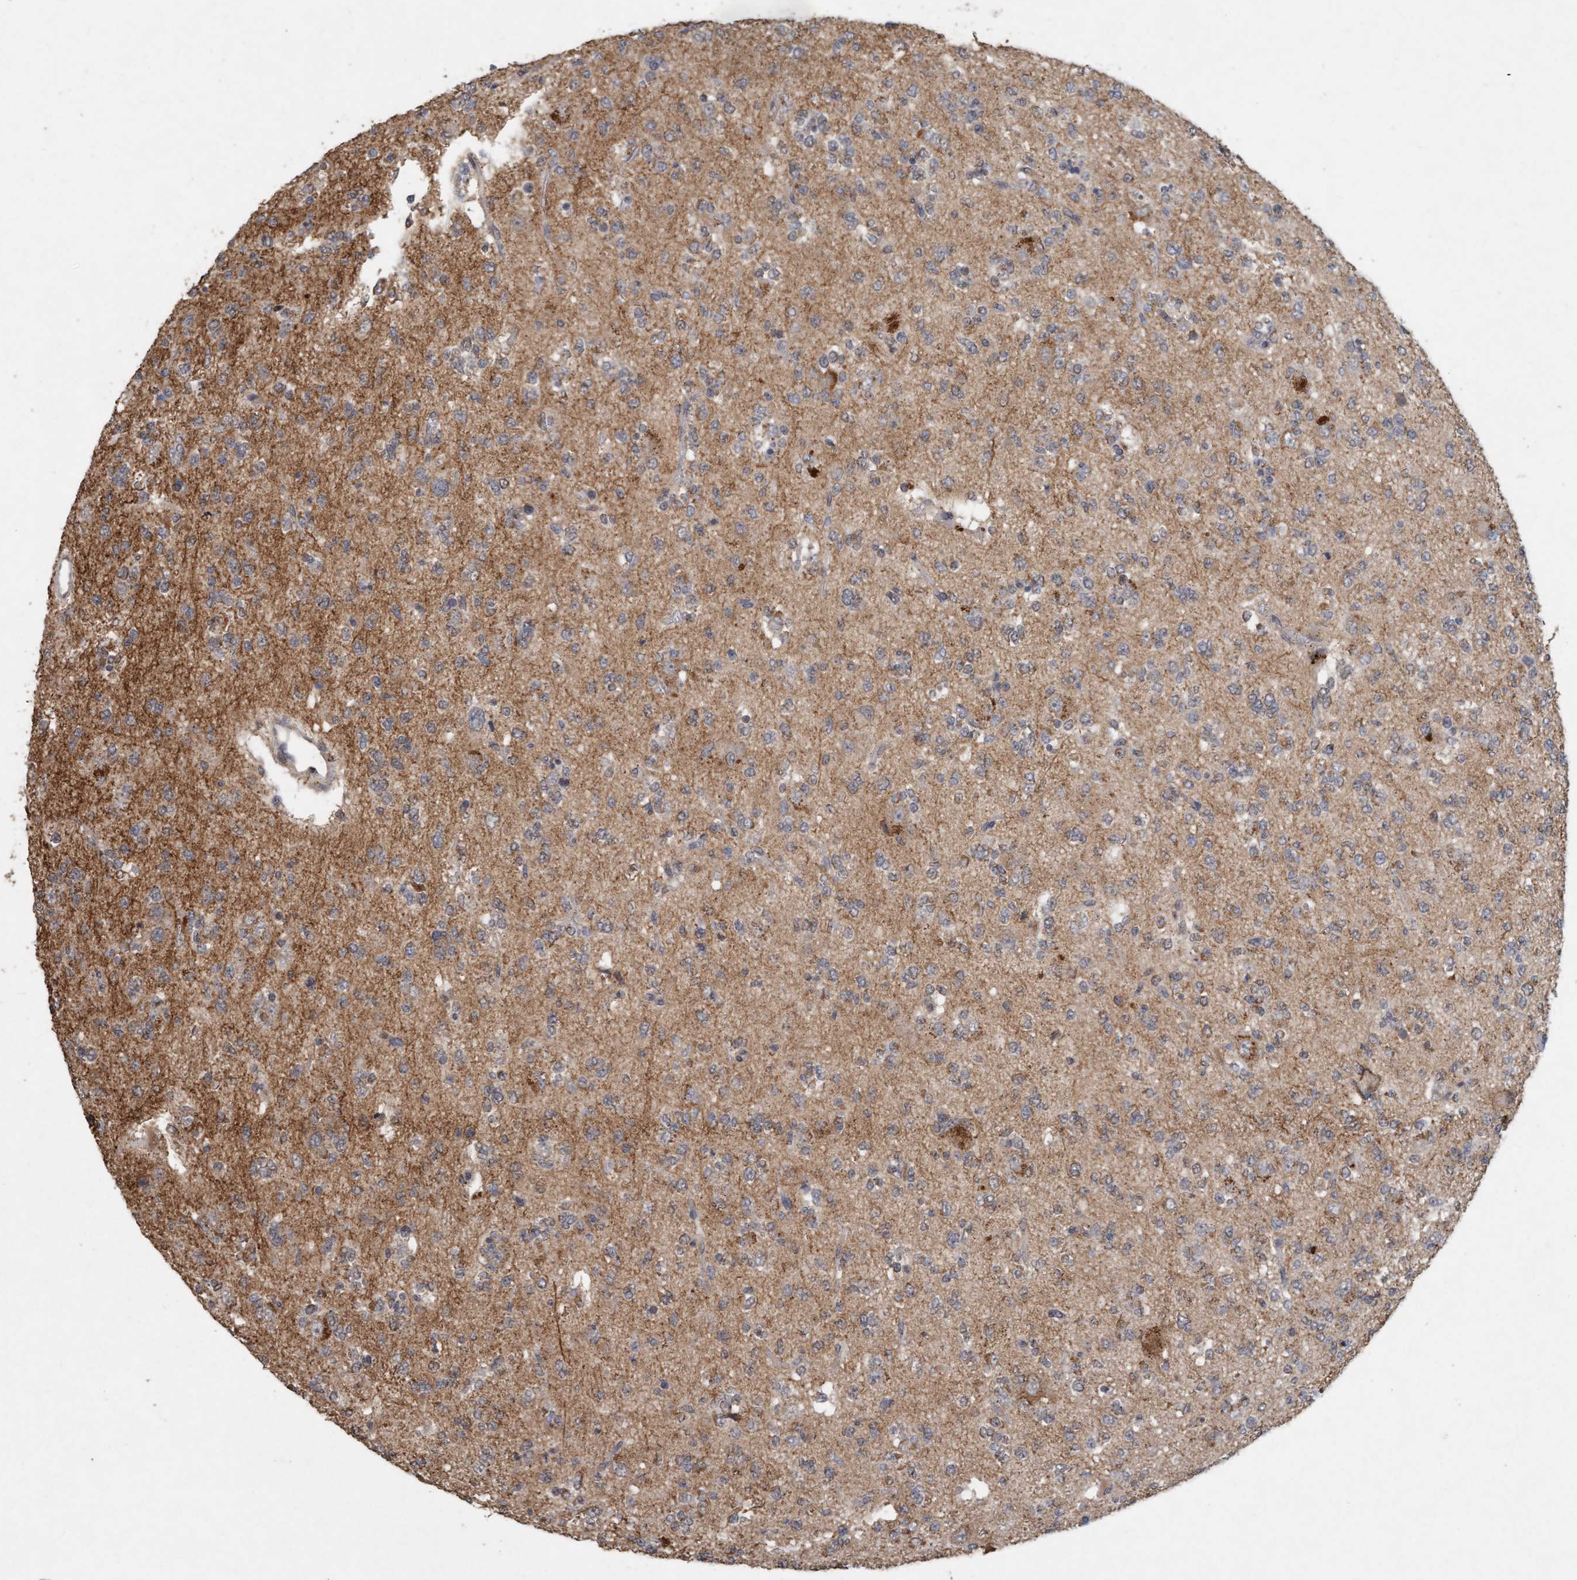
{"staining": {"intensity": "weak", "quantity": "<25%", "location": "cytoplasmic/membranous"}, "tissue": "glioma", "cell_type": "Tumor cells", "image_type": "cancer", "snomed": [{"axis": "morphology", "description": "Glioma, malignant, Low grade"}, {"axis": "topography", "description": "Brain"}], "caption": "Glioma was stained to show a protein in brown. There is no significant positivity in tumor cells. The staining is performed using DAB brown chromogen with nuclei counter-stained in using hematoxylin.", "gene": "VSIG8", "patient": {"sex": "male", "age": 38}}